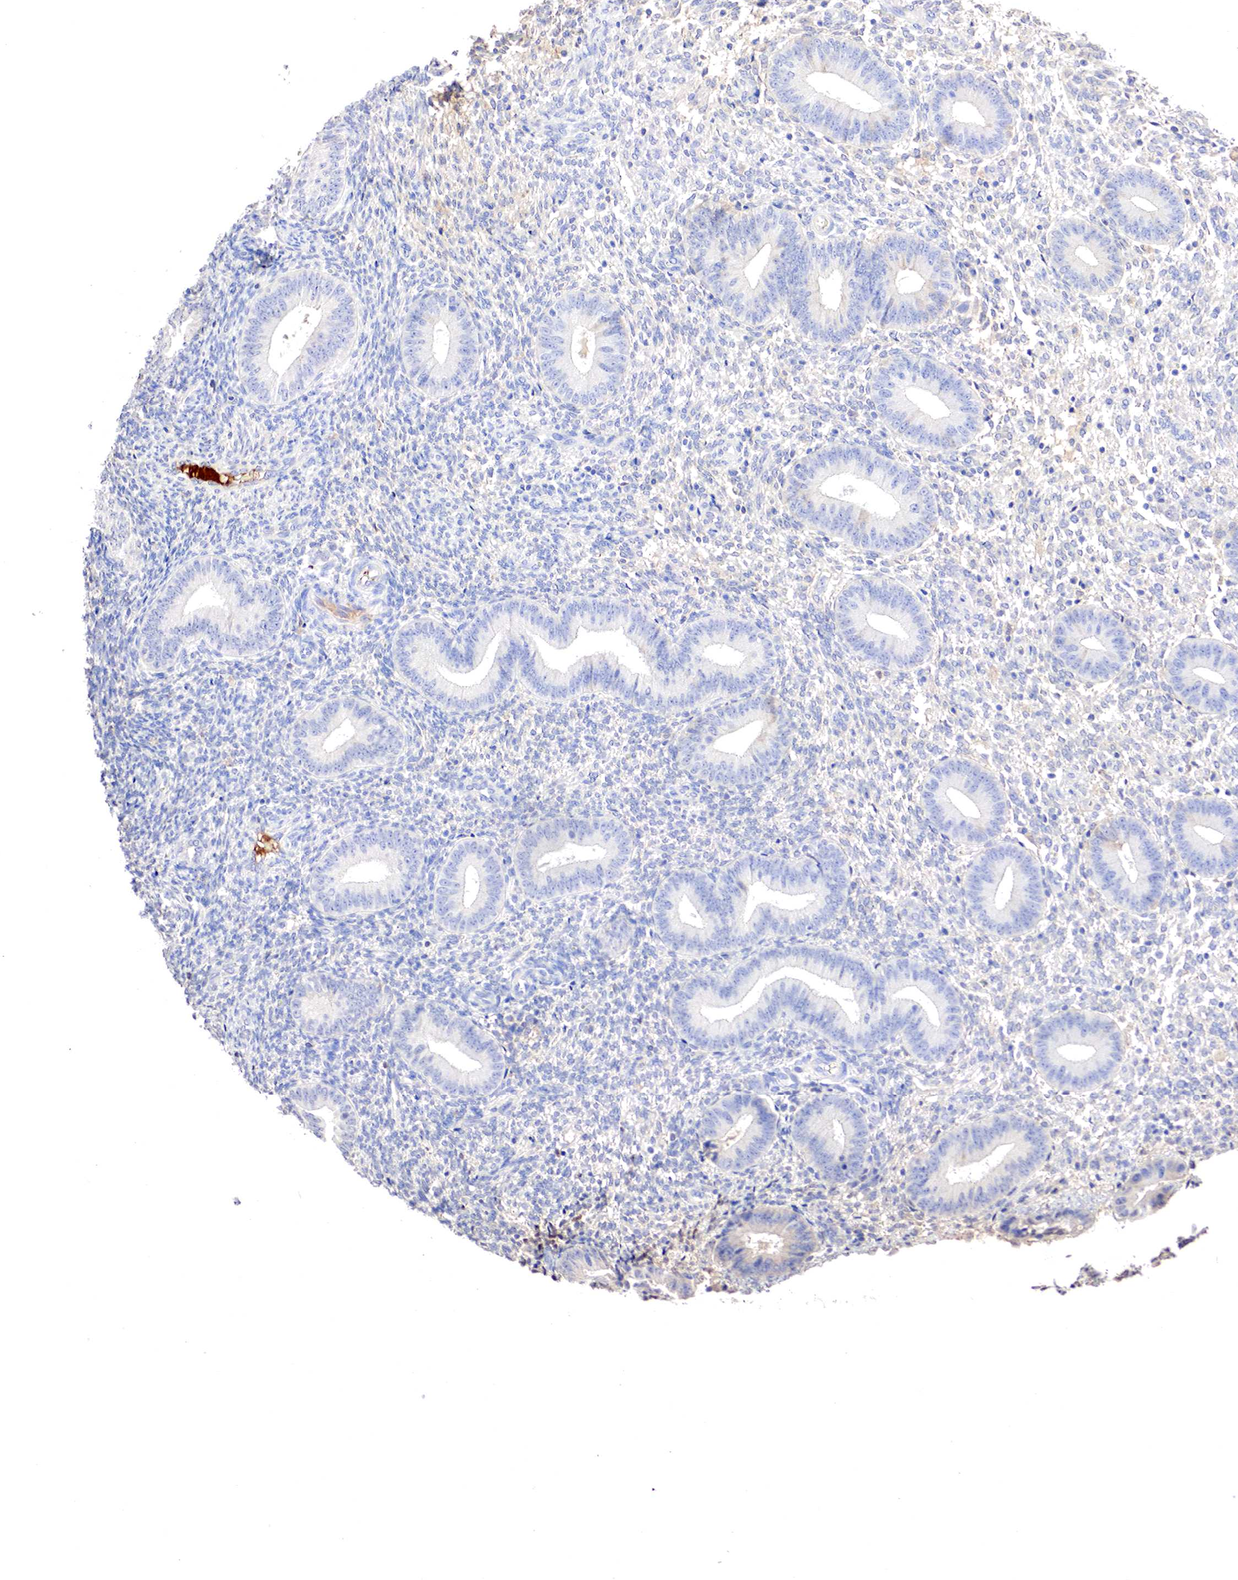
{"staining": {"intensity": "negative", "quantity": "none", "location": "none"}, "tissue": "endometrium", "cell_type": "Cells in endometrial stroma", "image_type": "normal", "snomed": [{"axis": "morphology", "description": "Normal tissue, NOS"}, {"axis": "topography", "description": "Endometrium"}], "caption": "High power microscopy image of an immunohistochemistry (IHC) histopathology image of normal endometrium, revealing no significant expression in cells in endometrial stroma. (Stains: DAB immunohistochemistry (IHC) with hematoxylin counter stain, Microscopy: brightfield microscopy at high magnification).", "gene": "GATA1", "patient": {"sex": "female", "age": 35}}